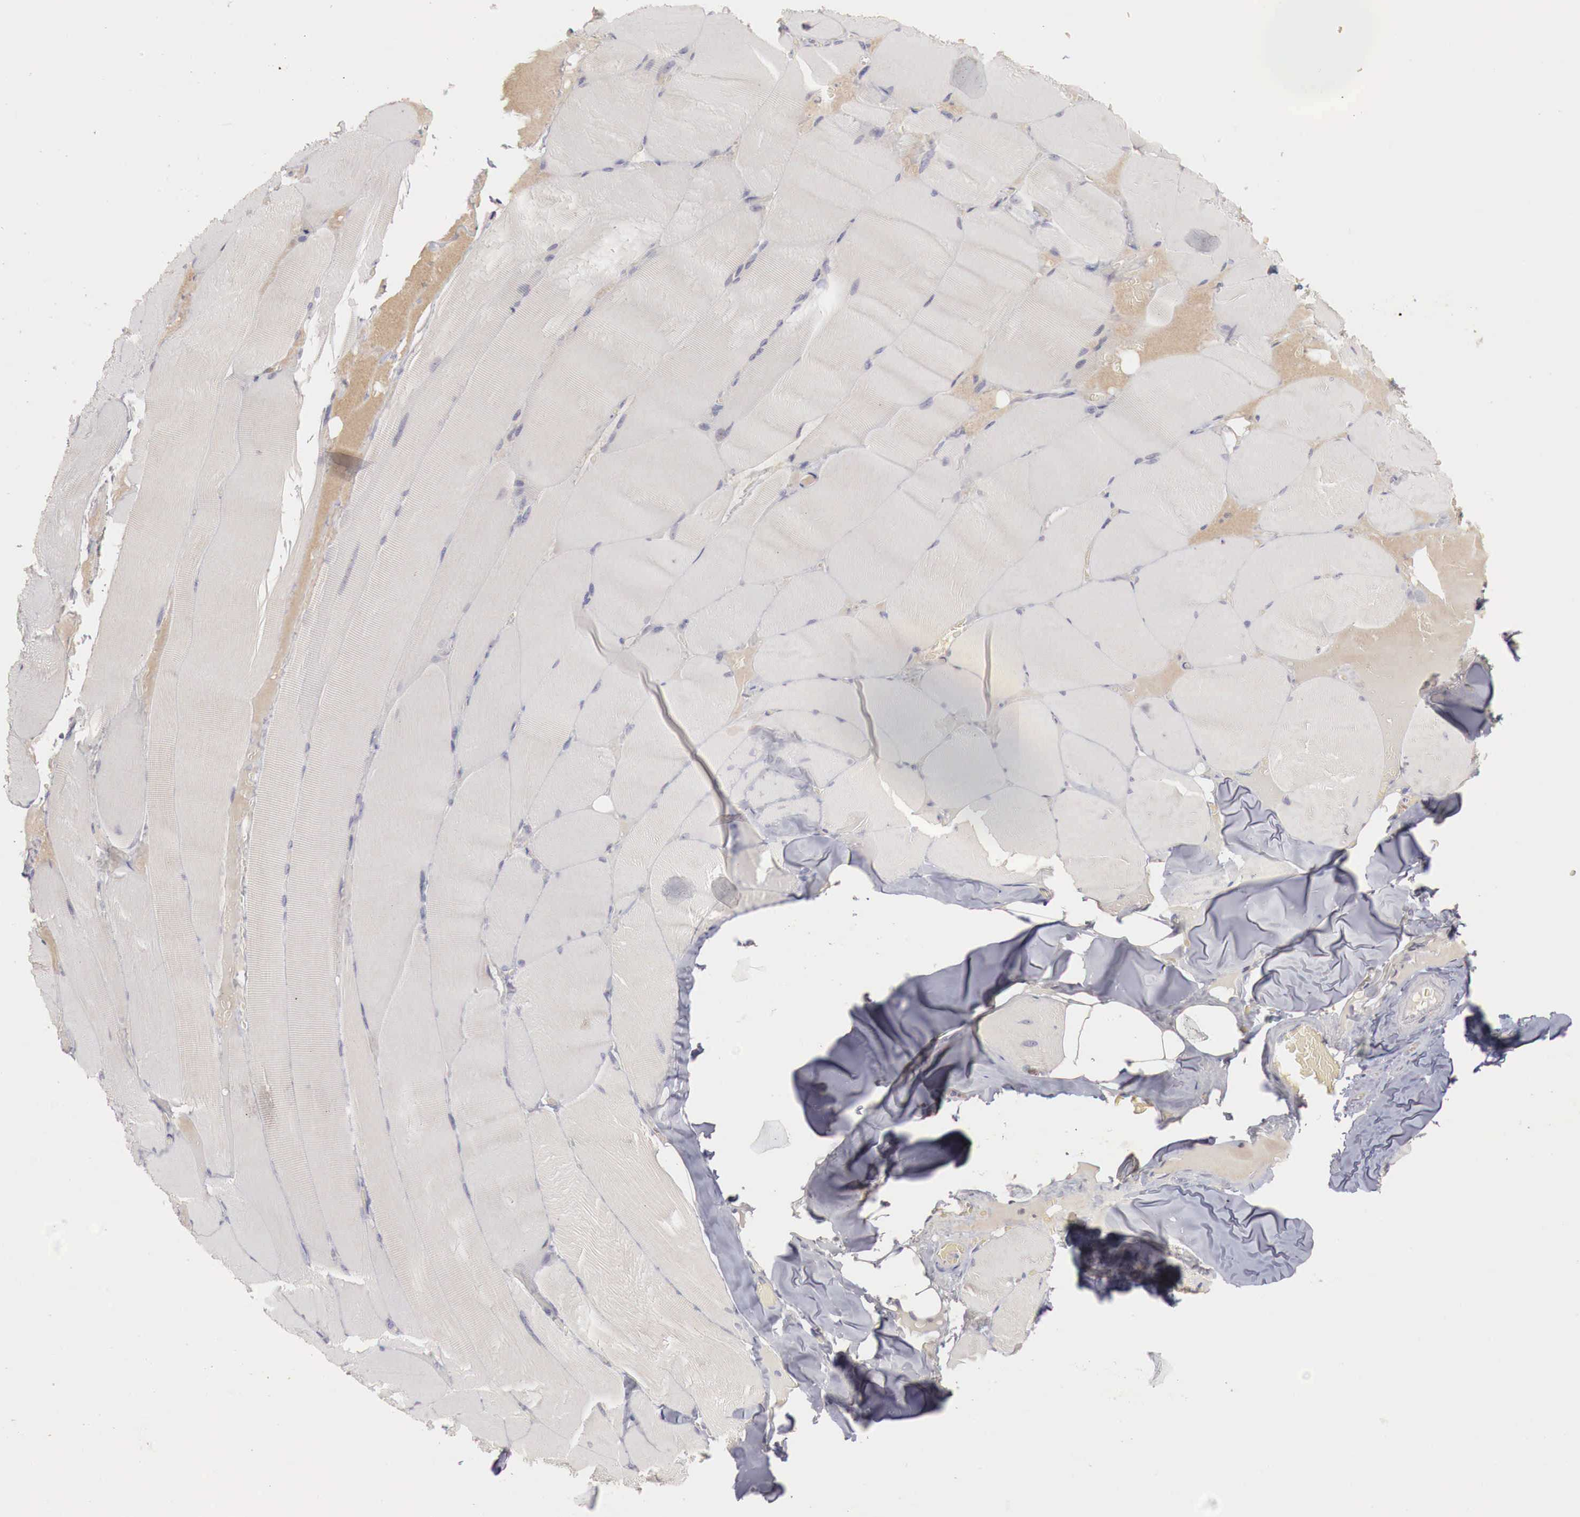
{"staining": {"intensity": "negative", "quantity": "none", "location": "none"}, "tissue": "skeletal muscle", "cell_type": "Myocytes", "image_type": "normal", "snomed": [{"axis": "morphology", "description": "Normal tissue, NOS"}, {"axis": "topography", "description": "Skeletal muscle"}], "caption": "DAB immunohistochemical staining of benign human skeletal muscle displays no significant positivity in myocytes.", "gene": "GATA1", "patient": {"sex": "male", "age": 71}}